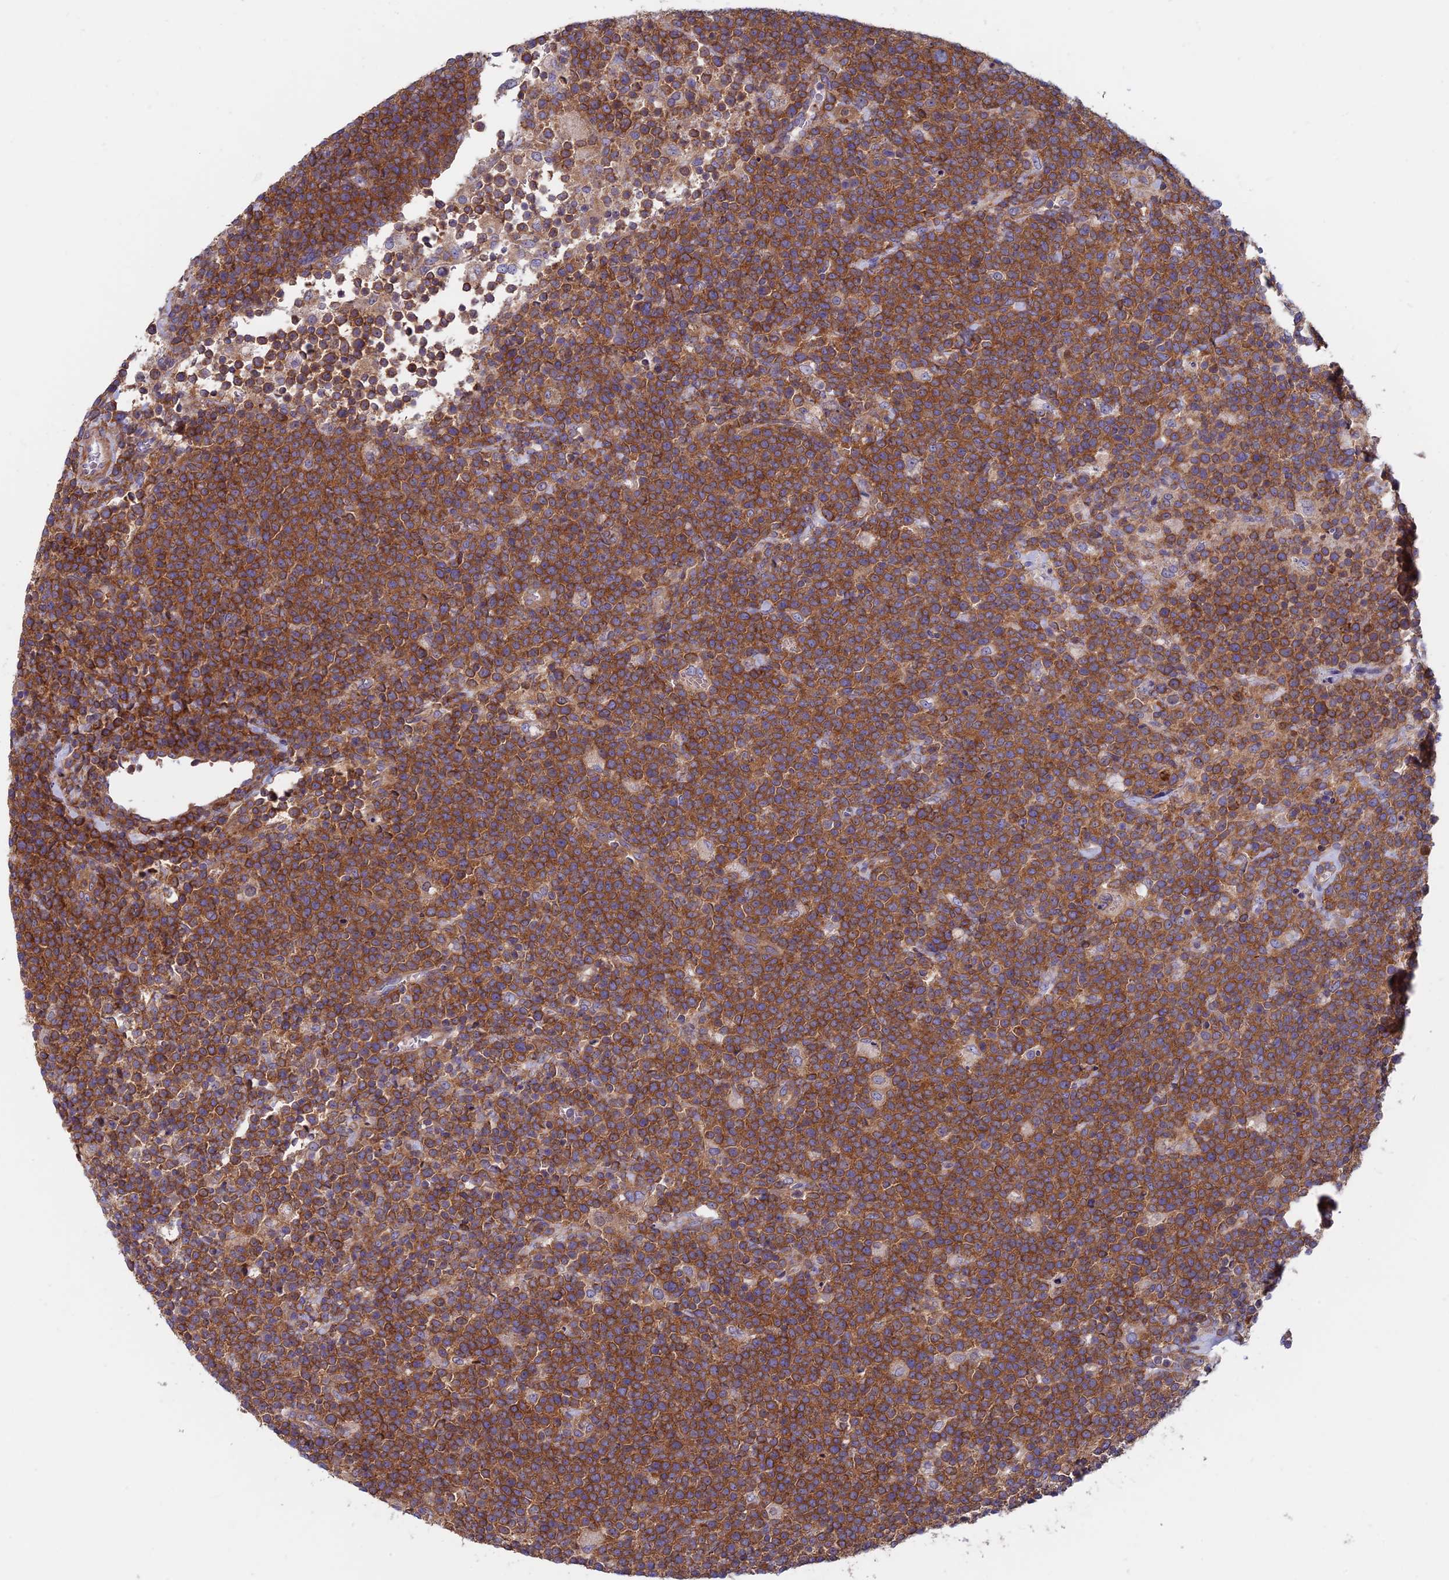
{"staining": {"intensity": "strong", "quantity": ">75%", "location": "cytoplasmic/membranous"}, "tissue": "lymphoma", "cell_type": "Tumor cells", "image_type": "cancer", "snomed": [{"axis": "morphology", "description": "Malignant lymphoma, non-Hodgkin's type, High grade"}, {"axis": "topography", "description": "Lymph node"}], "caption": "This is an image of IHC staining of high-grade malignant lymphoma, non-Hodgkin's type, which shows strong staining in the cytoplasmic/membranous of tumor cells.", "gene": "DNM1L", "patient": {"sex": "male", "age": 61}}